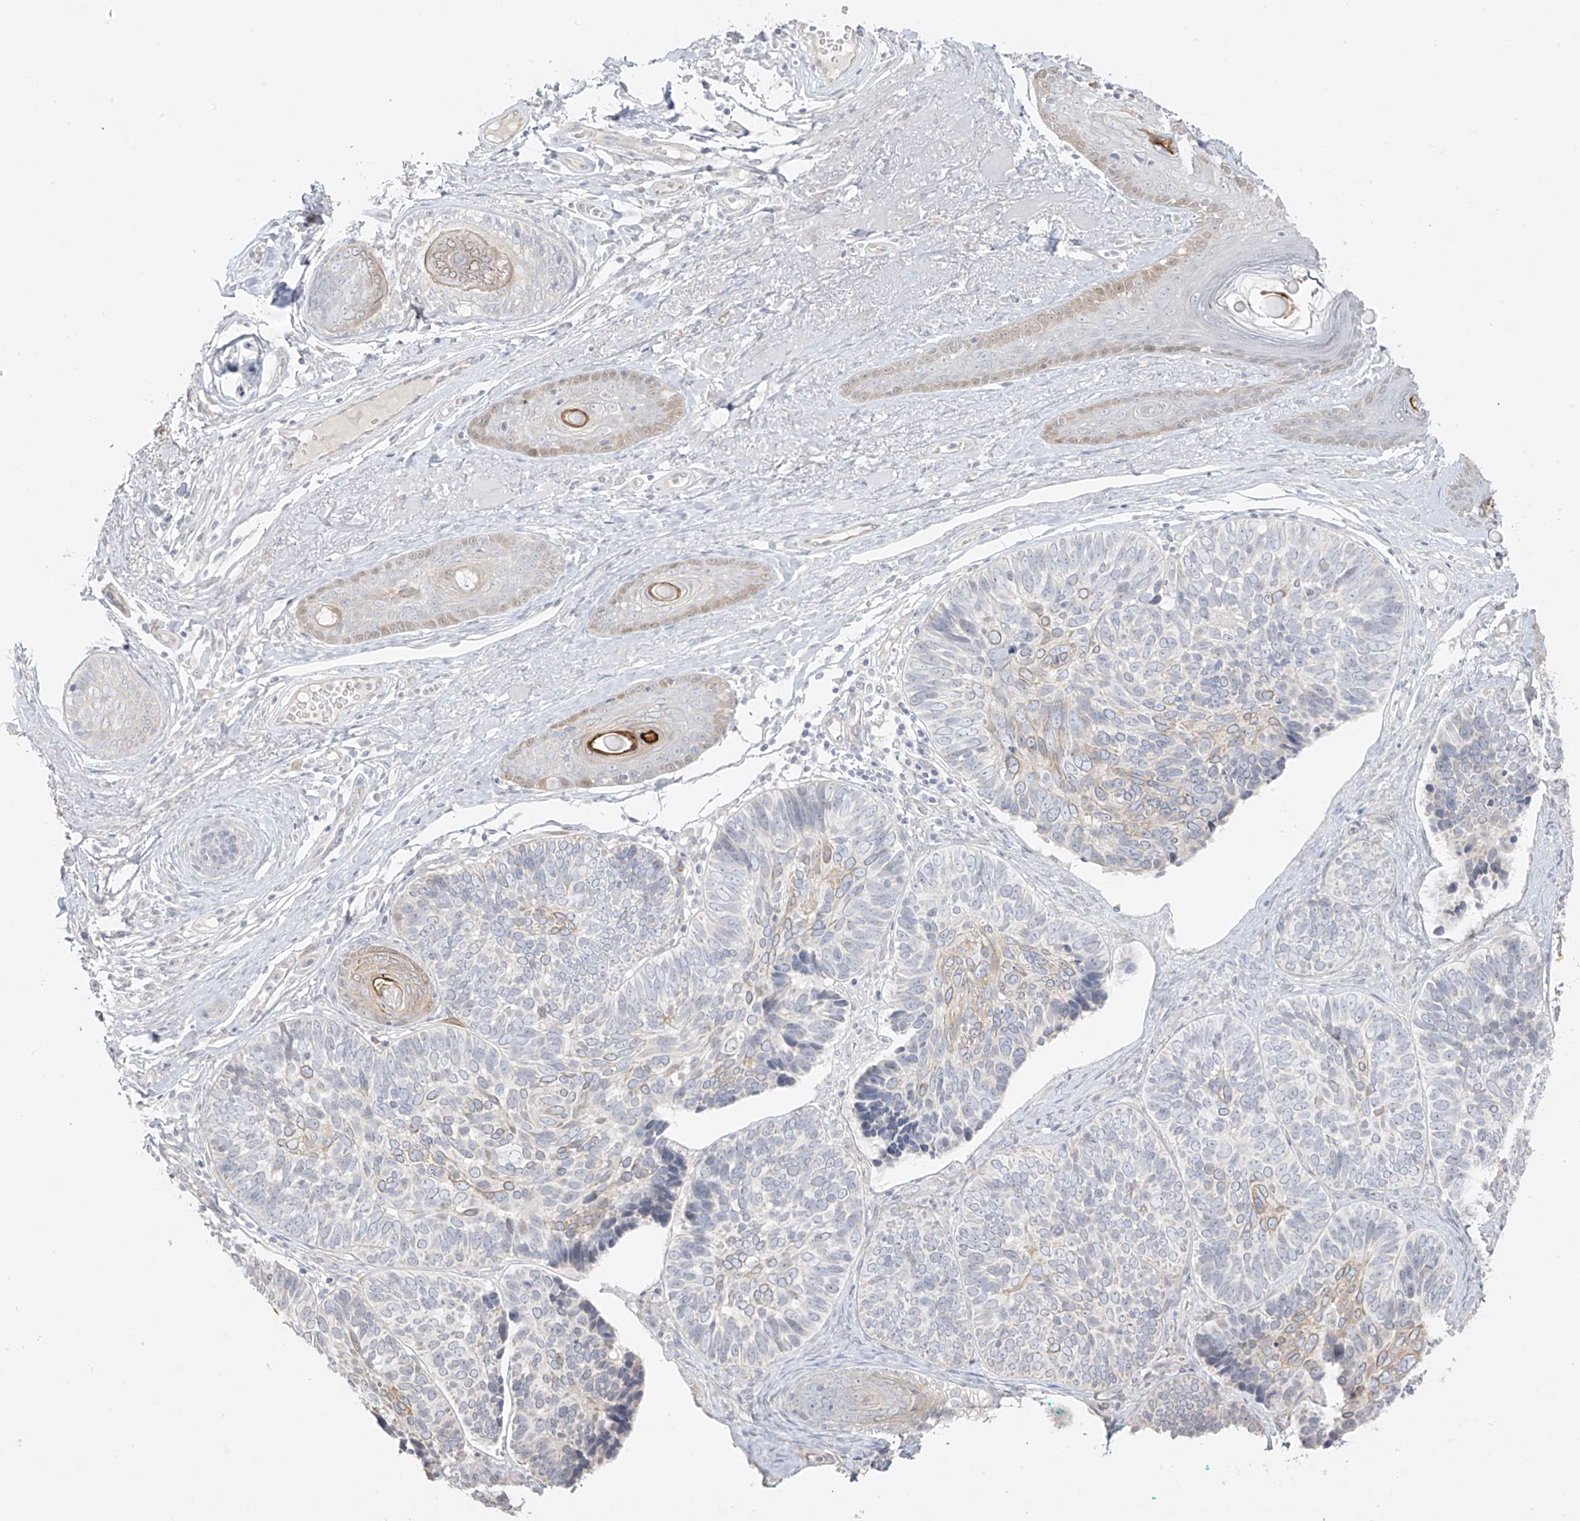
{"staining": {"intensity": "weak", "quantity": "<25%", "location": "cytoplasmic/membranous"}, "tissue": "skin cancer", "cell_type": "Tumor cells", "image_type": "cancer", "snomed": [{"axis": "morphology", "description": "Basal cell carcinoma"}, {"axis": "topography", "description": "Skin"}], "caption": "Image shows no significant protein expression in tumor cells of skin basal cell carcinoma.", "gene": "DCDC2", "patient": {"sex": "male", "age": 62}}